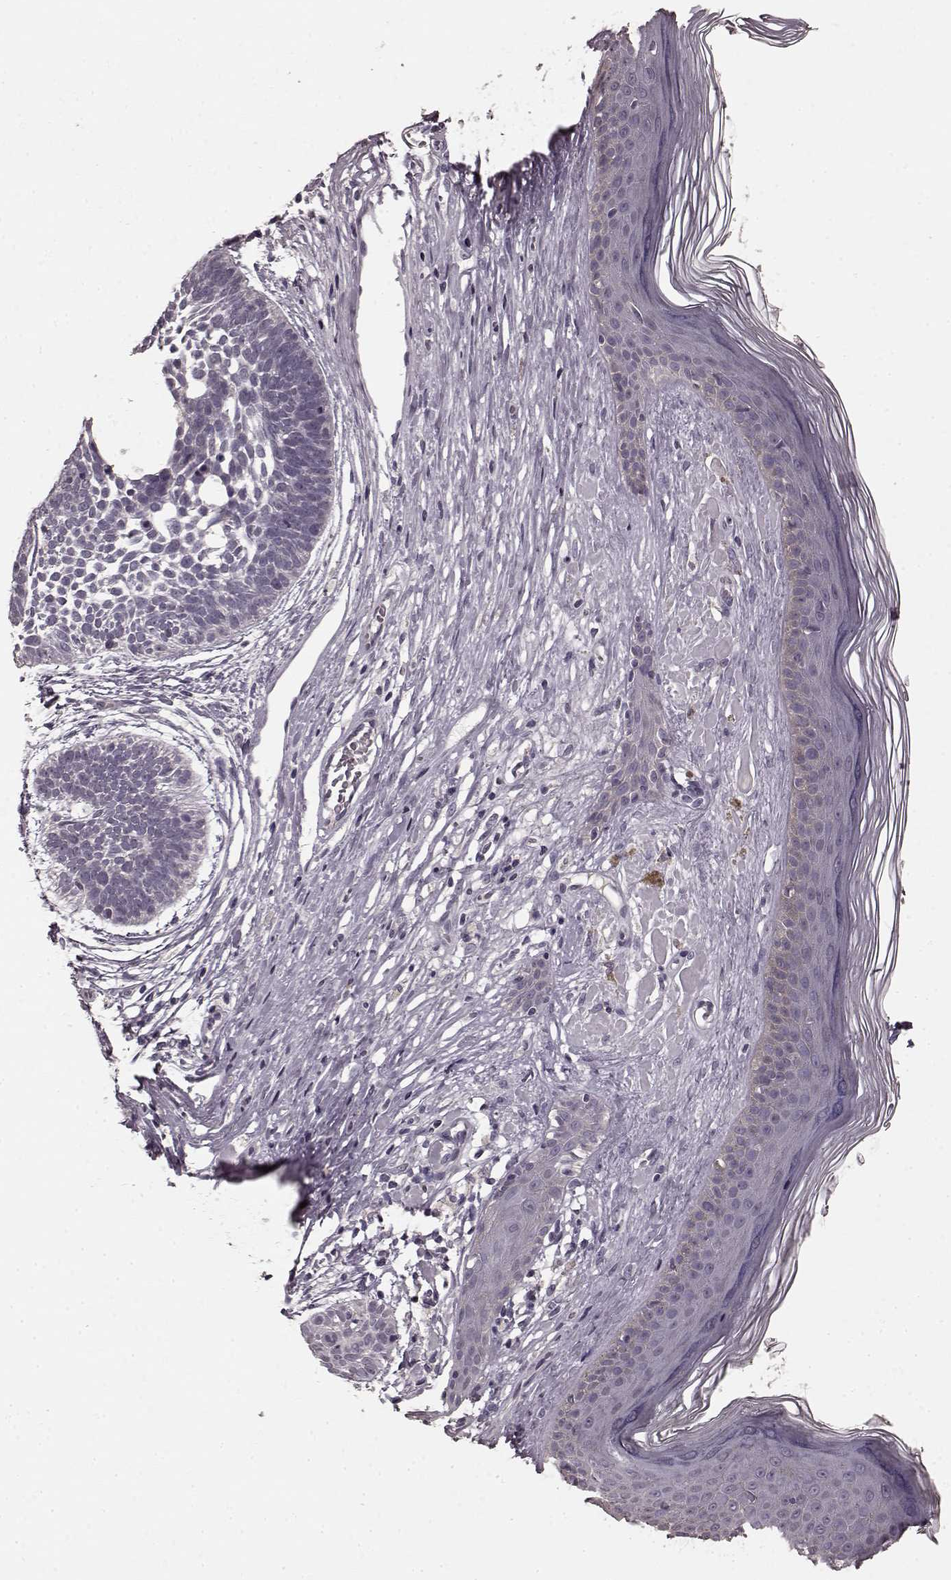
{"staining": {"intensity": "negative", "quantity": "none", "location": "none"}, "tissue": "skin cancer", "cell_type": "Tumor cells", "image_type": "cancer", "snomed": [{"axis": "morphology", "description": "Basal cell carcinoma"}, {"axis": "topography", "description": "Skin"}], "caption": "A micrograph of human skin cancer is negative for staining in tumor cells. (Brightfield microscopy of DAB (3,3'-diaminobenzidine) immunohistochemistry at high magnification).", "gene": "PRKCE", "patient": {"sex": "male", "age": 85}}